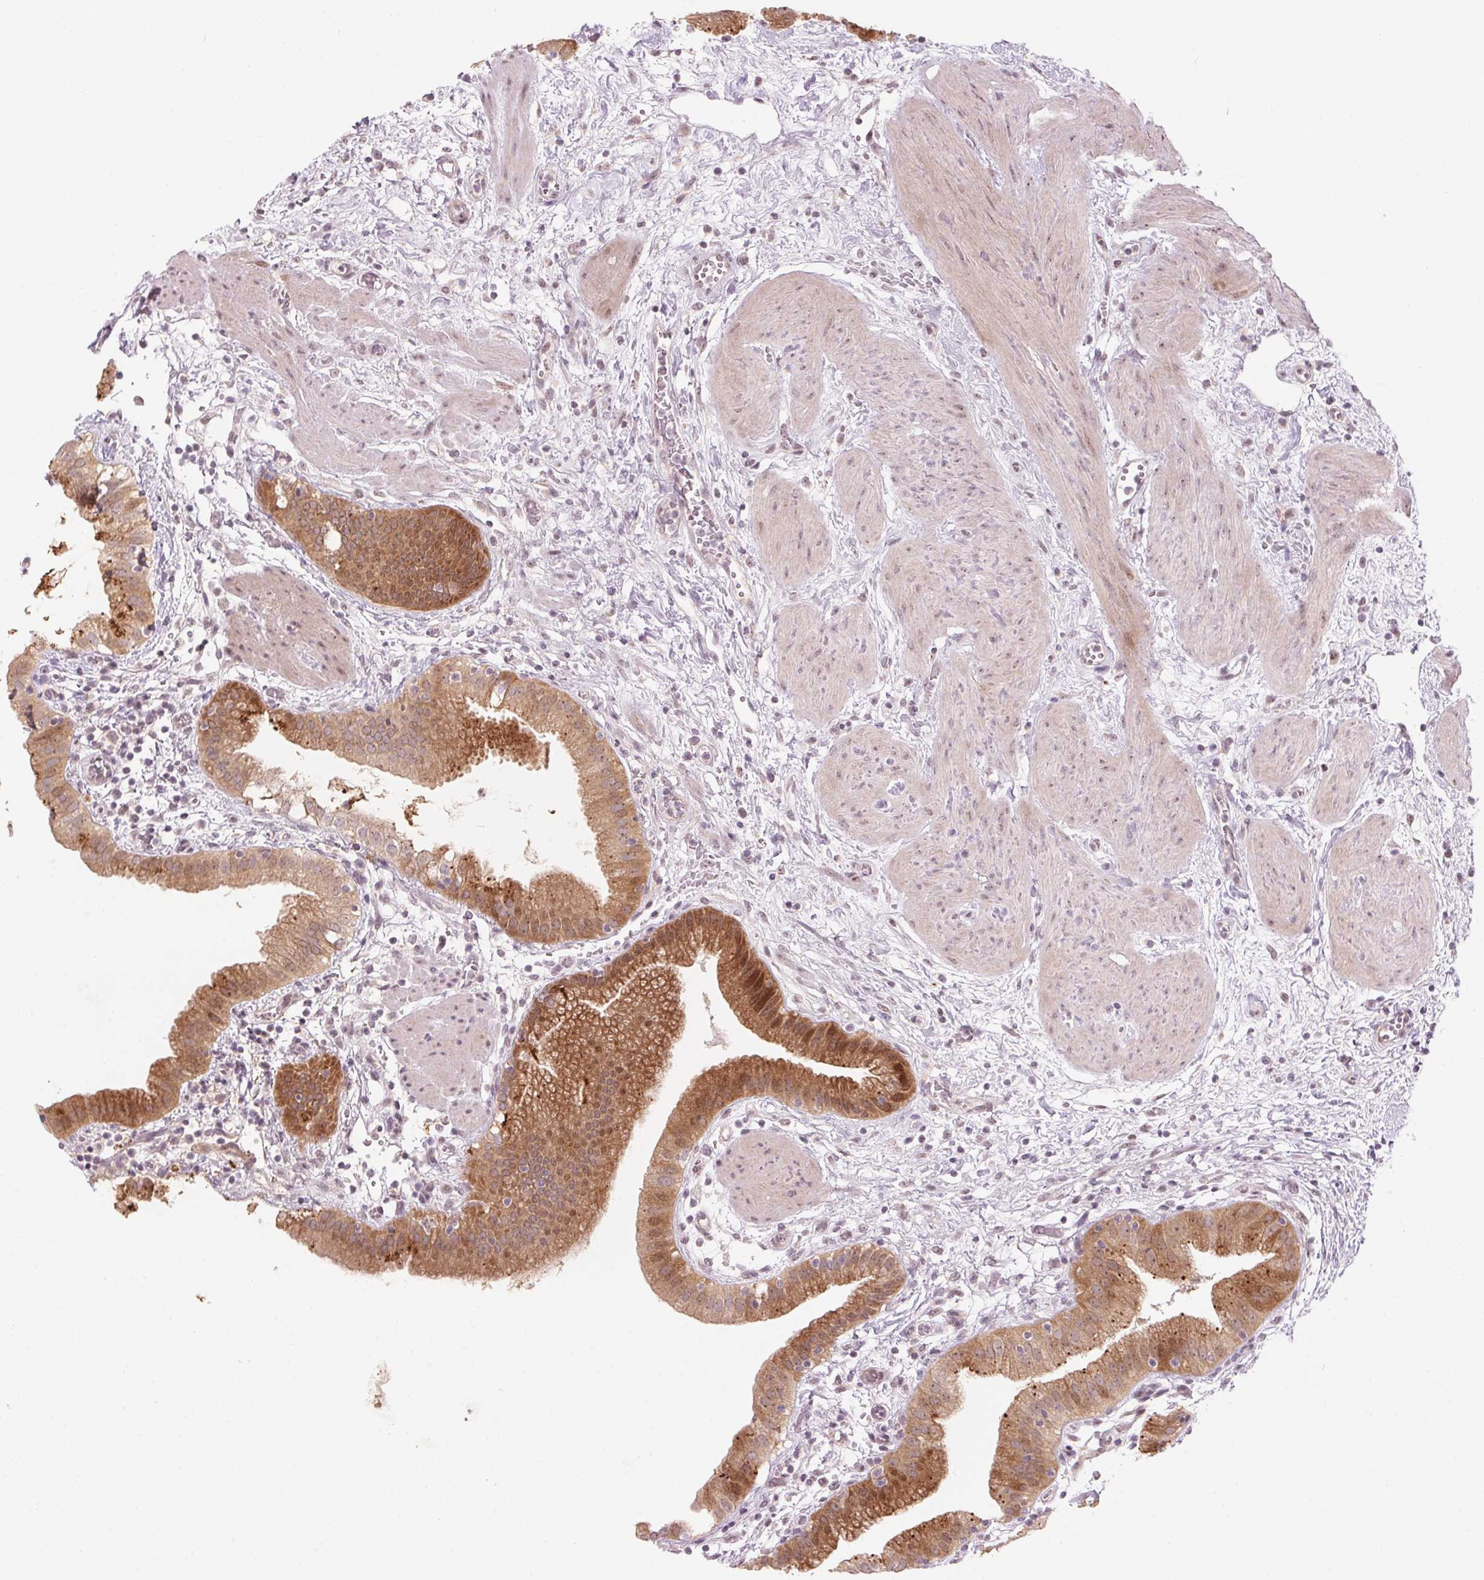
{"staining": {"intensity": "strong", "quantity": ">75%", "location": "cytoplasmic/membranous"}, "tissue": "gallbladder", "cell_type": "Glandular cells", "image_type": "normal", "snomed": [{"axis": "morphology", "description": "Normal tissue, NOS"}, {"axis": "topography", "description": "Gallbladder"}], "caption": "Immunohistochemical staining of unremarkable human gallbladder reveals high levels of strong cytoplasmic/membranous staining in approximately >75% of glandular cells. Nuclei are stained in blue.", "gene": "TMED6", "patient": {"sex": "female", "age": 65}}